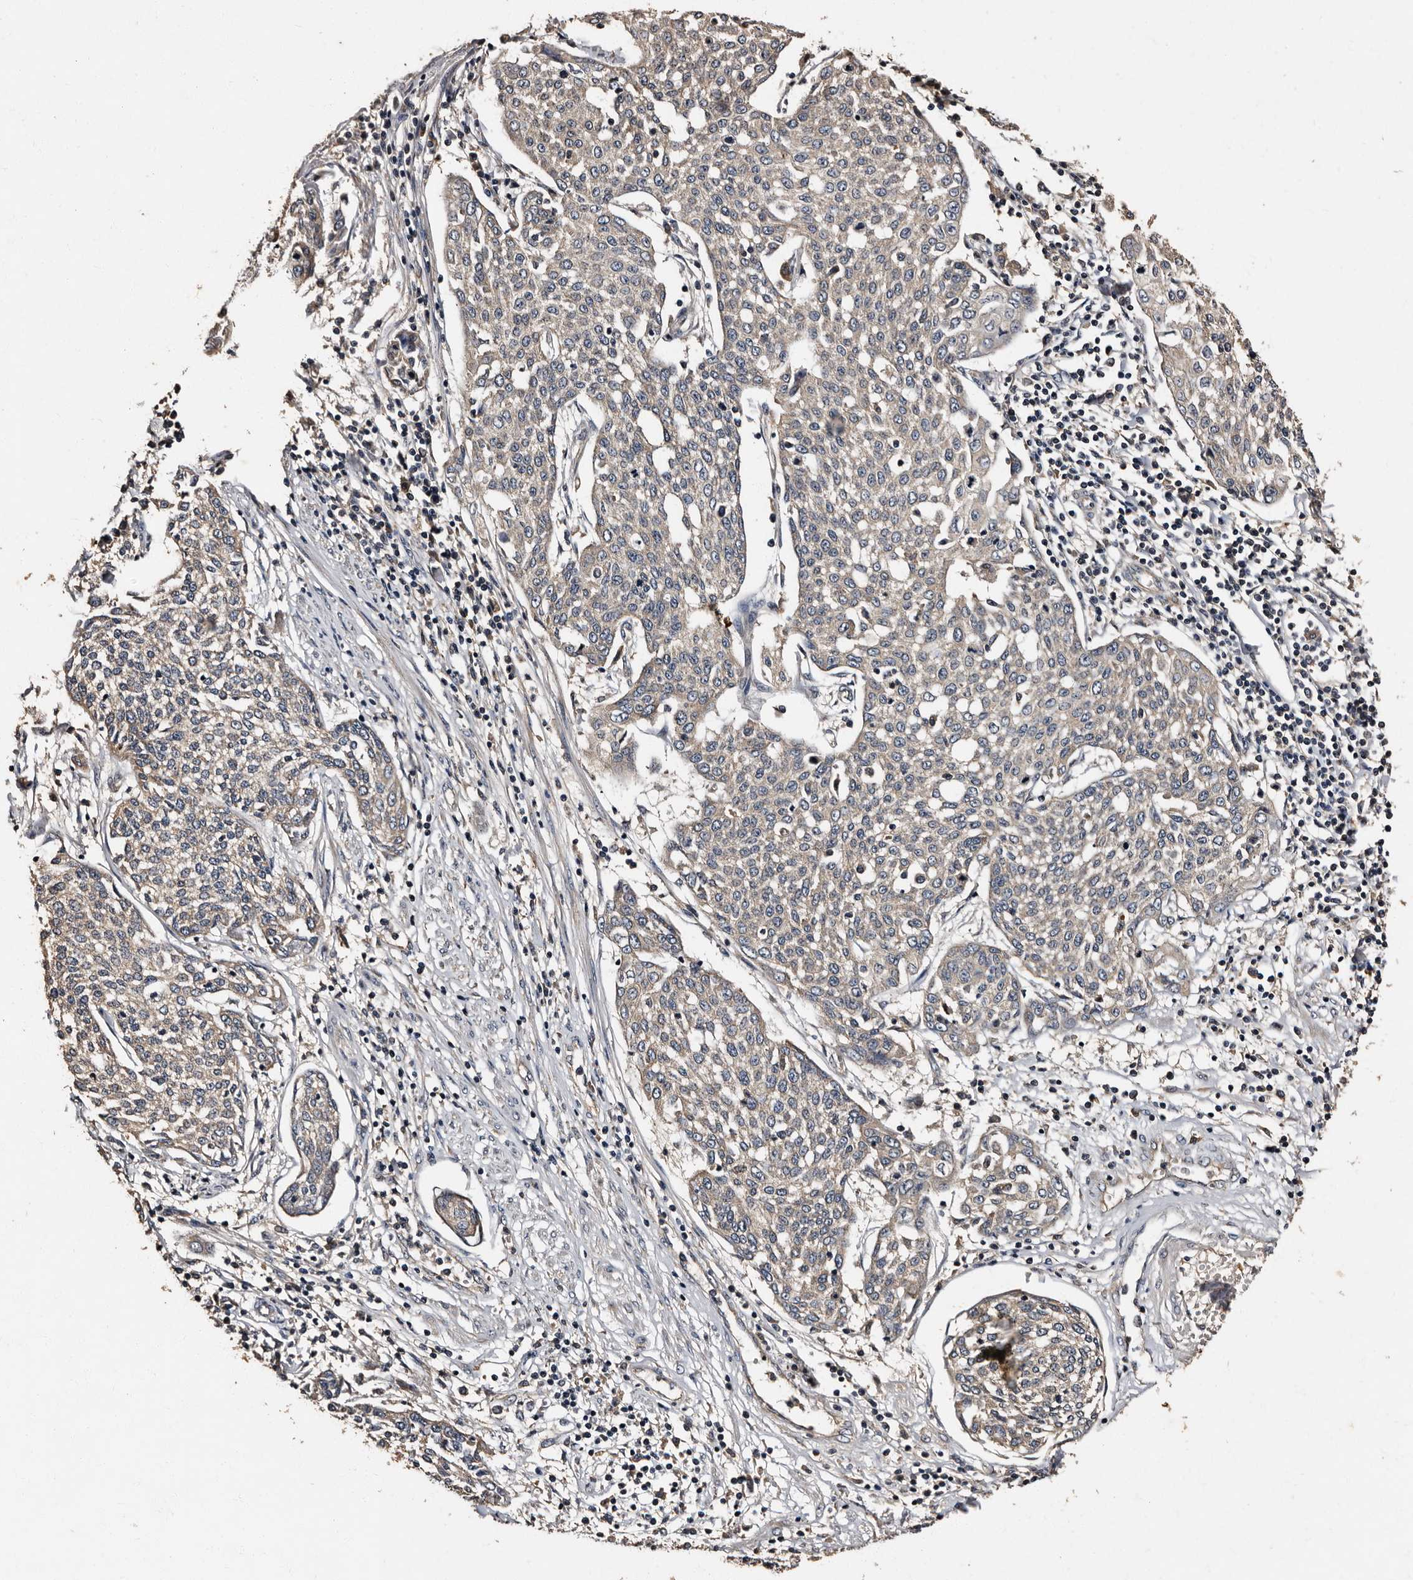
{"staining": {"intensity": "weak", "quantity": "<25%", "location": "cytoplasmic/membranous"}, "tissue": "cervical cancer", "cell_type": "Tumor cells", "image_type": "cancer", "snomed": [{"axis": "morphology", "description": "Squamous cell carcinoma, NOS"}, {"axis": "topography", "description": "Cervix"}], "caption": "A photomicrograph of human cervical squamous cell carcinoma is negative for staining in tumor cells. (Immunohistochemistry, brightfield microscopy, high magnification).", "gene": "ADCK5", "patient": {"sex": "female", "age": 34}}